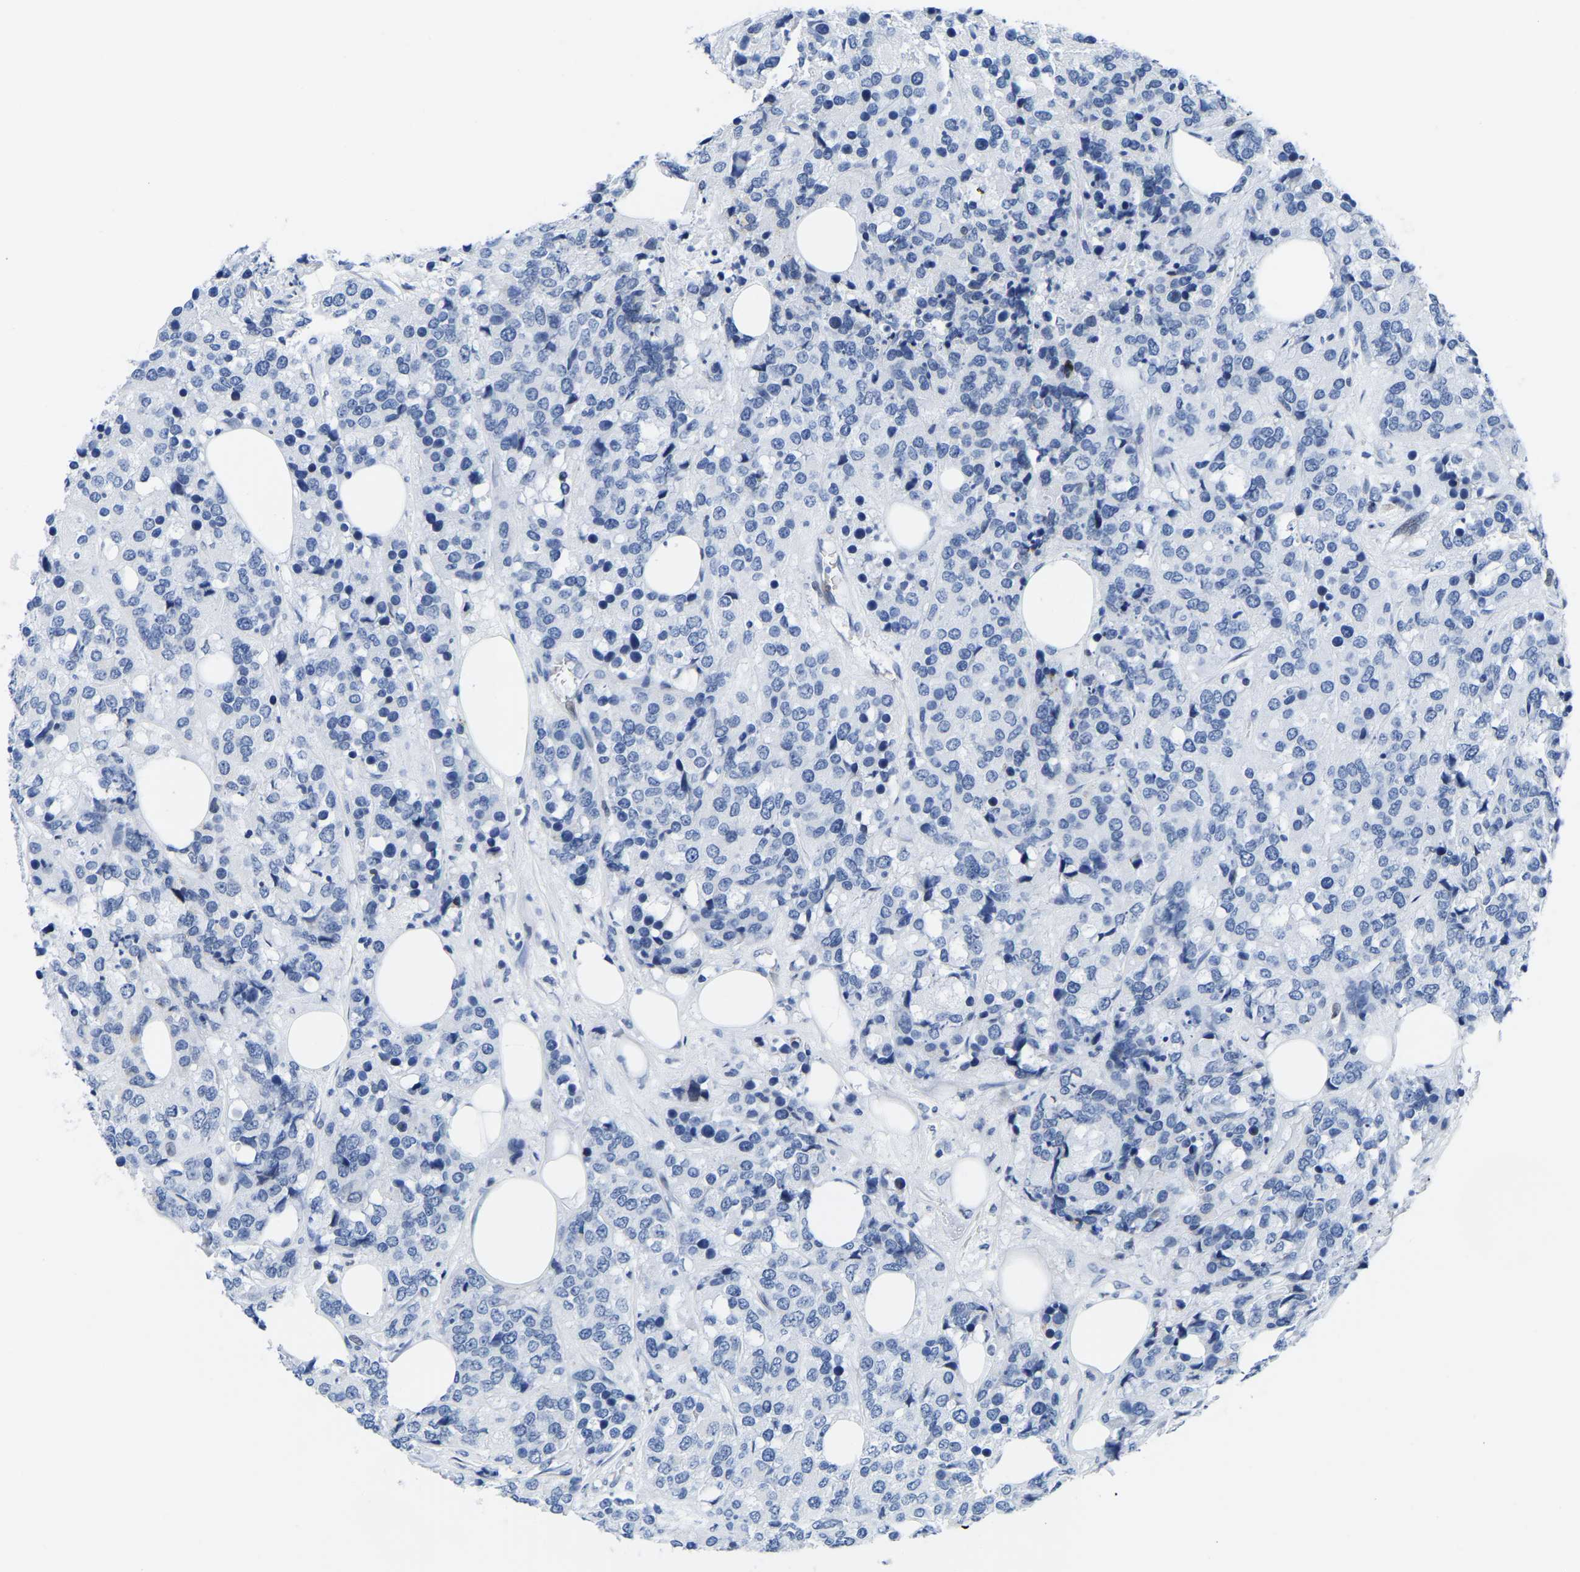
{"staining": {"intensity": "negative", "quantity": "none", "location": "none"}, "tissue": "breast cancer", "cell_type": "Tumor cells", "image_type": "cancer", "snomed": [{"axis": "morphology", "description": "Lobular carcinoma"}, {"axis": "topography", "description": "Breast"}], "caption": "IHC of human lobular carcinoma (breast) displays no expression in tumor cells.", "gene": "UPK3A", "patient": {"sex": "female", "age": 59}}